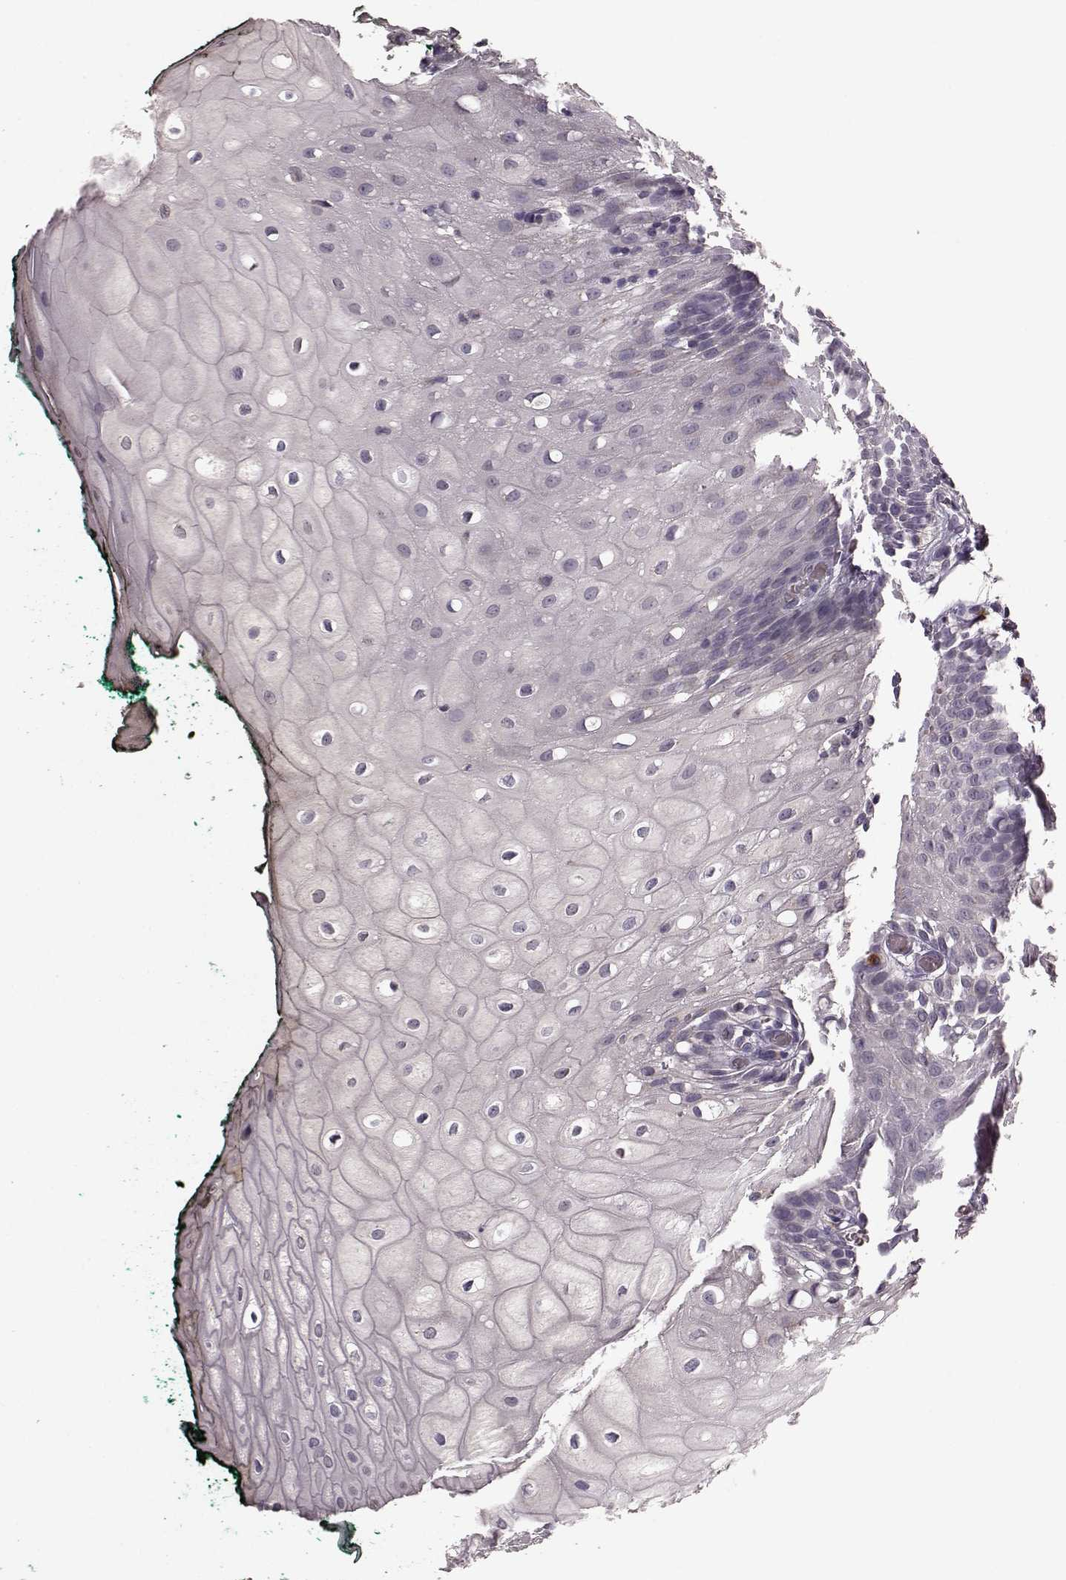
{"staining": {"intensity": "negative", "quantity": "none", "location": "none"}, "tissue": "oral mucosa", "cell_type": "Squamous epithelial cells", "image_type": "normal", "snomed": [{"axis": "morphology", "description": "Normal tissue, NOS"}, {"axis": "topography", "description": "Oral tissue"}, {"axis": "topography", "description": "Head-Neck"}], "caption": "Immunohistochemical staining of normal oral mucosa displays no significant expression in squamous epithelial cells. (DAB immunohistochemistry visualized using brightfield microscopy, high magnification).", "gene": "SLC52A3", "patient": {"sex": "female", "age": 68}}